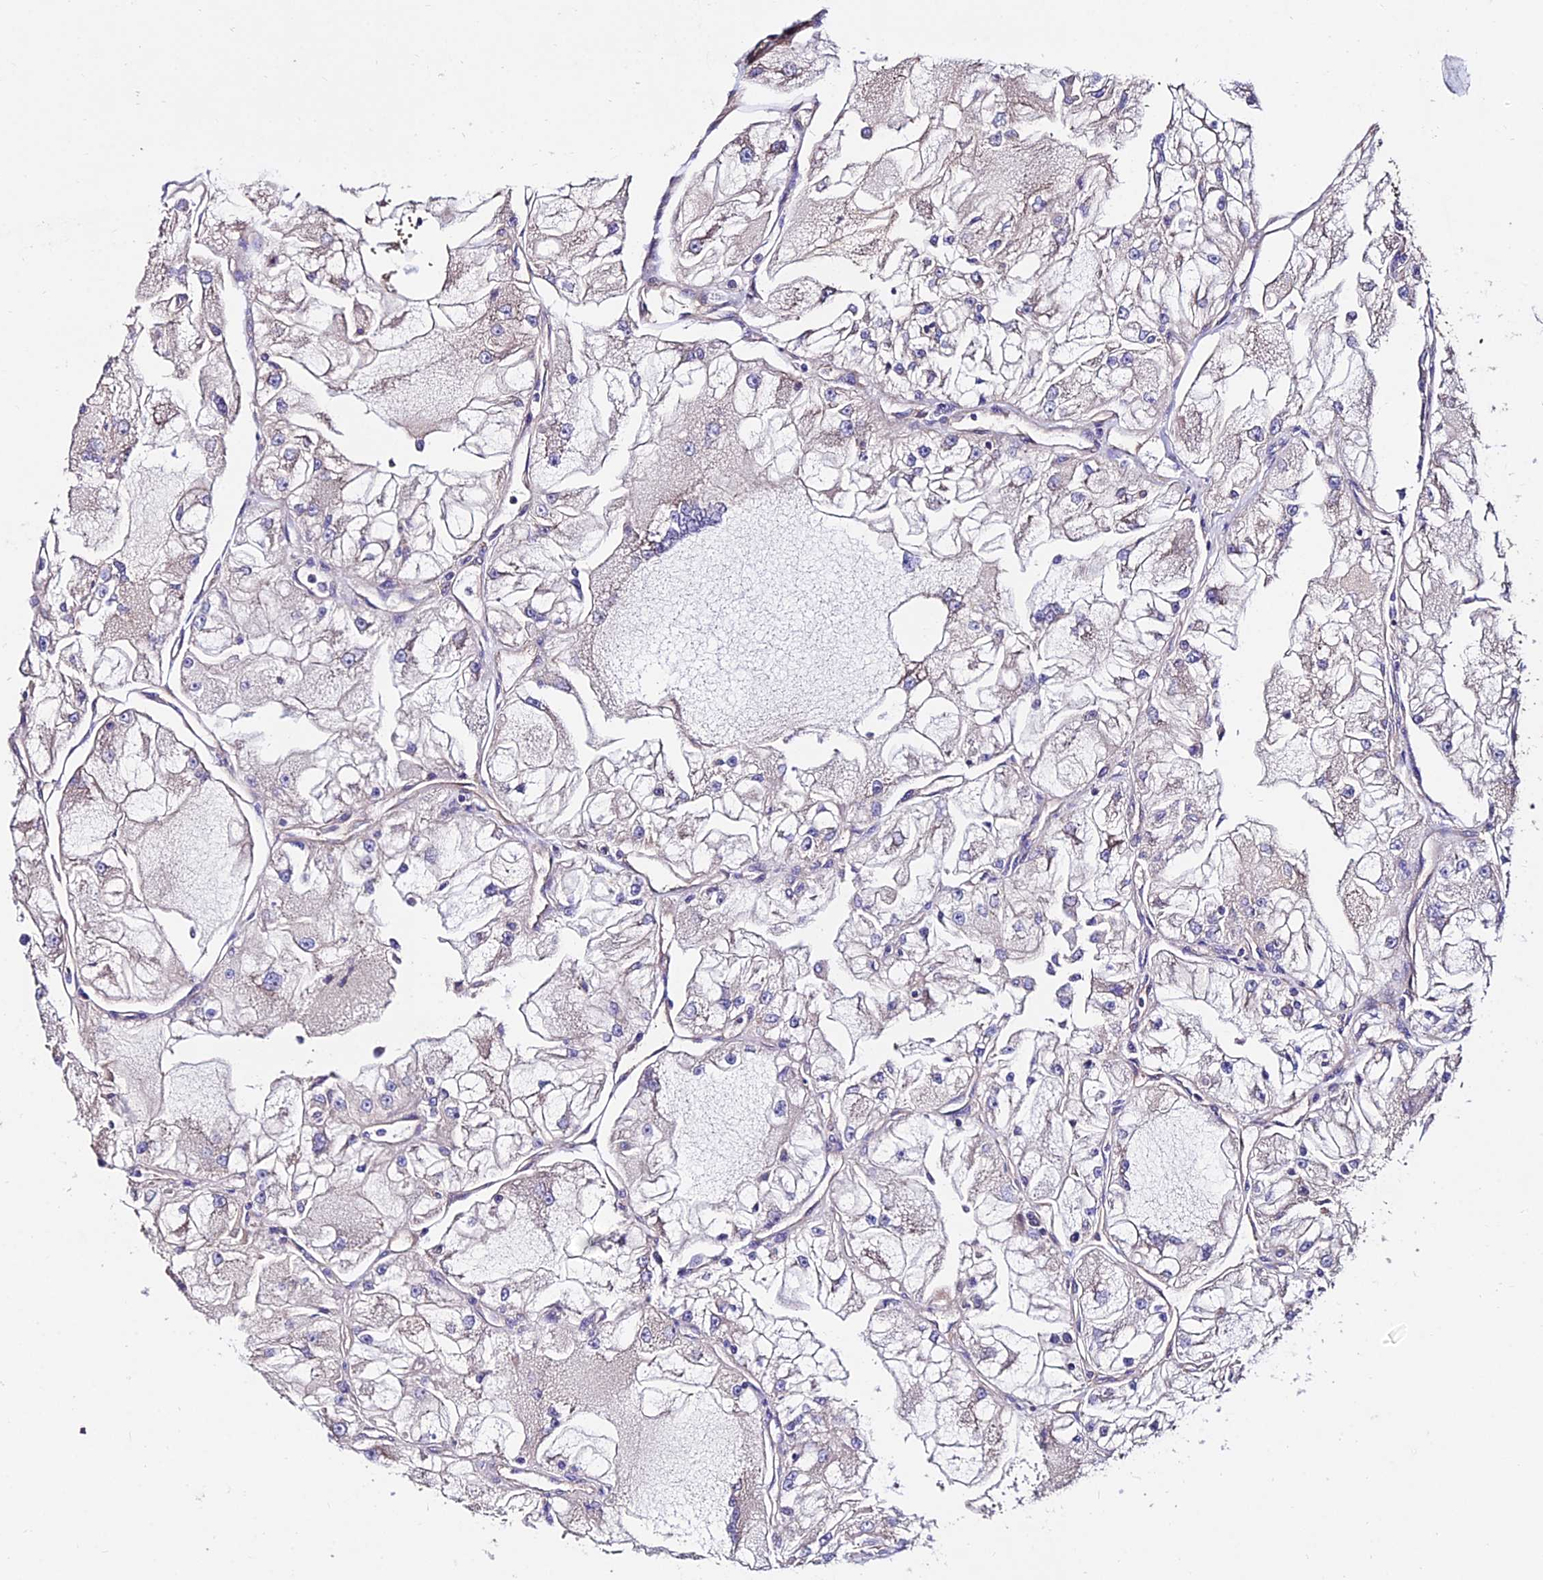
{"staining": {"intensity": "weak", "quantity": "<25%", "location": "cytoplasmic/membranous"}, "tissue": "renal cancer", "cell_type": "Tumor cells", "image_type": "cancer", "snomed": [{"axis": "morphology", "description": "Adenocarcinoma, NOS"}, {"axis": "topography", "description": "Kidney"}], "caption": "Renal cancer (adenocarcinoma) was stained to show a protein in brown. There is no significant staining in tumor cells. Brightfield microscopy of immunohistochemistry (IHC) stained with DAB (brown) and hematoxylin (blue), captured at high magnification.", "gene": "CALM2", "patient": {"sex": "female", "age": 72}}